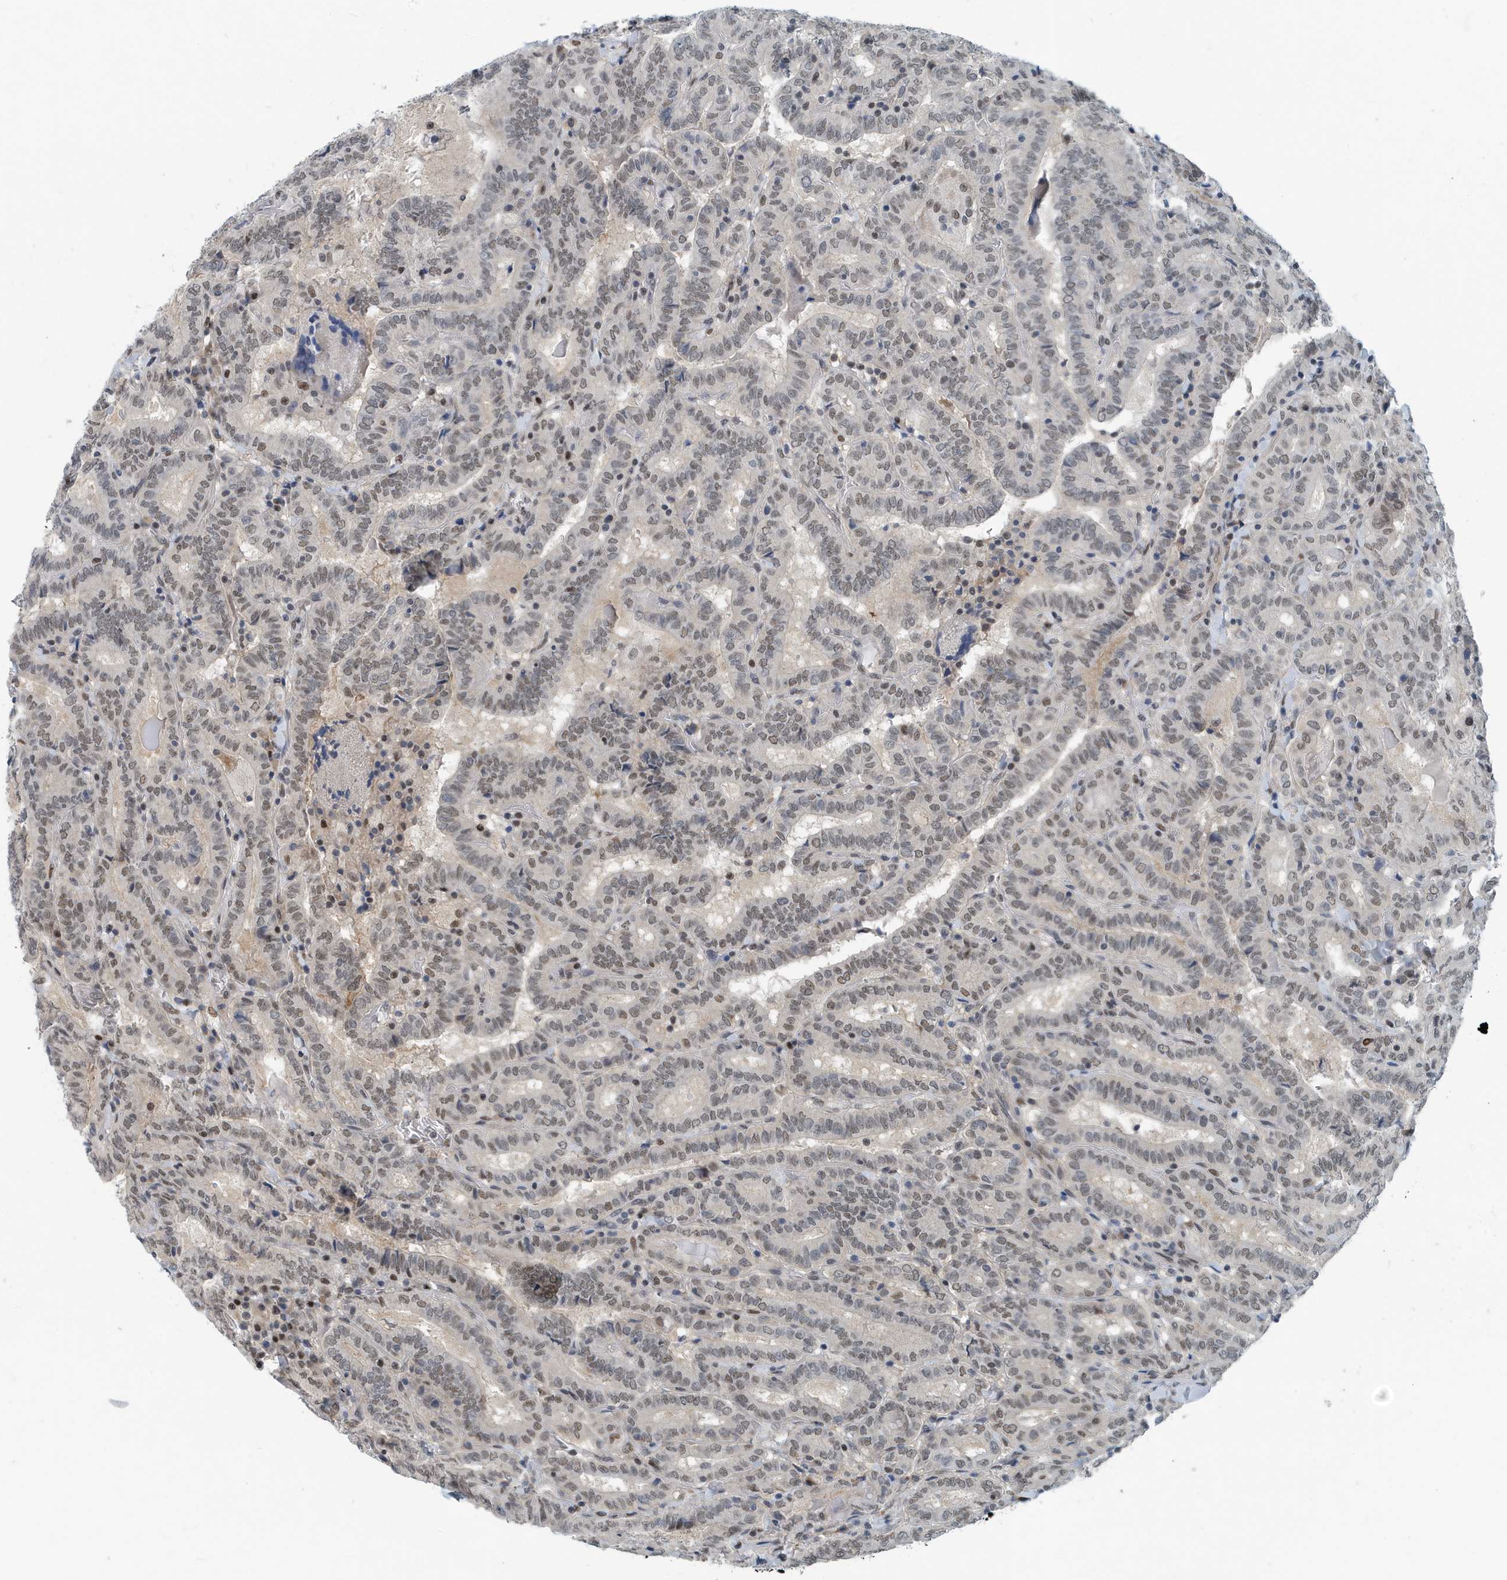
{"staining": {"intensity": "moderate", "quantity": ">75%", "location": "nuclear"}, "tissue": "thyroid cancer", "cell_type": "Tumor cells", "image_type": "cancer", "snomed": [{"axis": "morphology", "description": "Papillary adenocarcinoma, NOS"}, {"axis": "topography", "description": "Thyroid gland"}], "caption": "Protein expression analysis of thyroid cancer (papillary adenocarcinoma) shows moderate nuclear expression in about >75% of tumor cells. The staining was performed using DAB to visualize the protein expression in brown, while the nuclei were stained in blue with hematoxylin (Magnification: 20x).", "gene": "KIF15", "patient": {"sex": "female", "age": 72}}